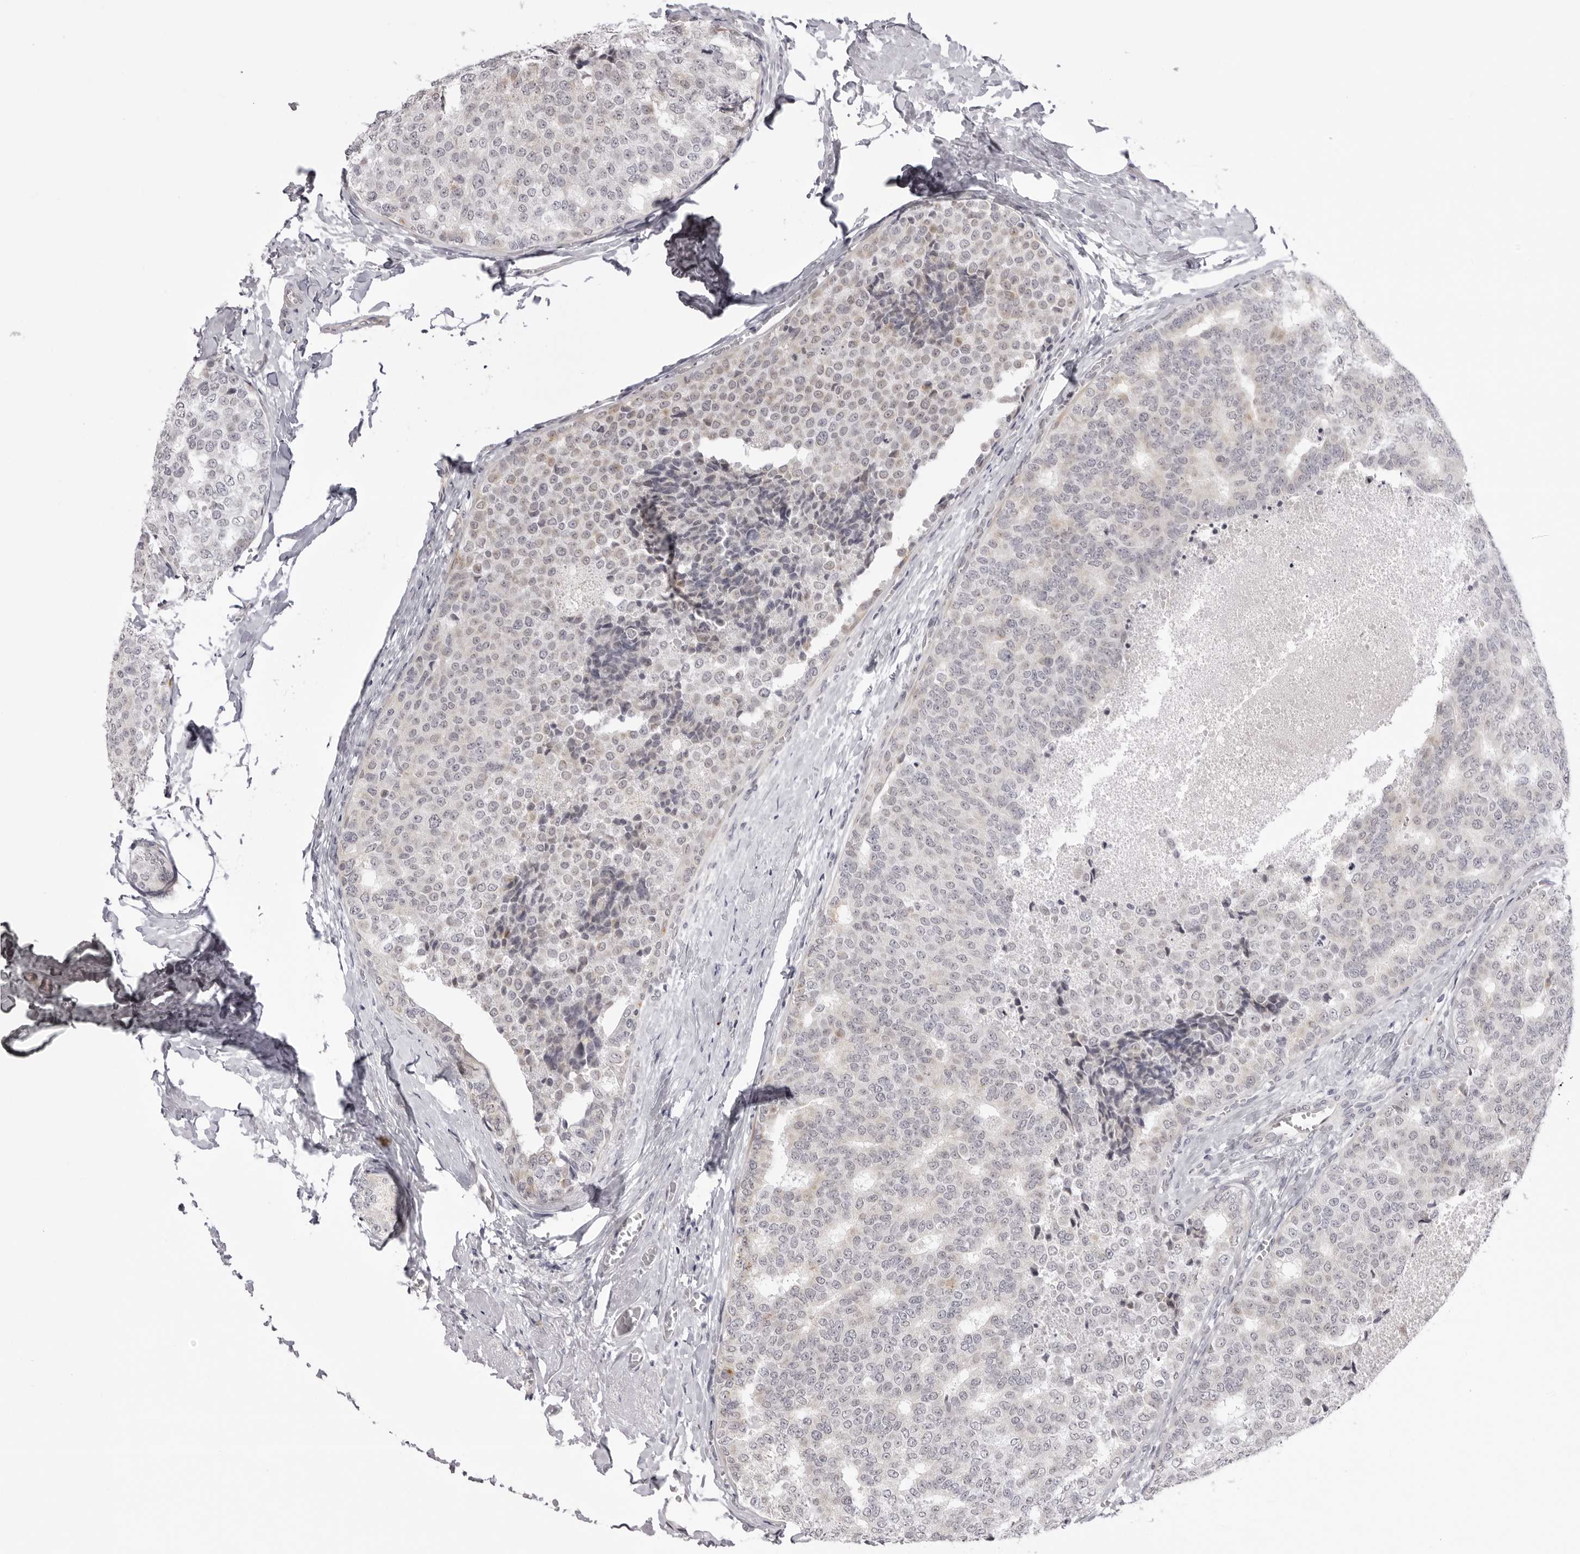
{"staining": {"intensity": "negative", "quantity": "none", "location": "none"}, "tissue": "breast cancer", "cell_type": "Tumor cells", "image_type": "cancer", "snomed": [{"axis": "morphology", "description": "Normal tissue, NOS"}, {"axis": "morphology", "description": "Duct carcinoma"}, {"axis": "topography", "description": "Breast"}], "caption": "Tumor cells are negative for brown protein staining in invasive ductal carcinoma (breast).", "gene": "SUGCT", "patient": {"sex": "female", "age": 43}}